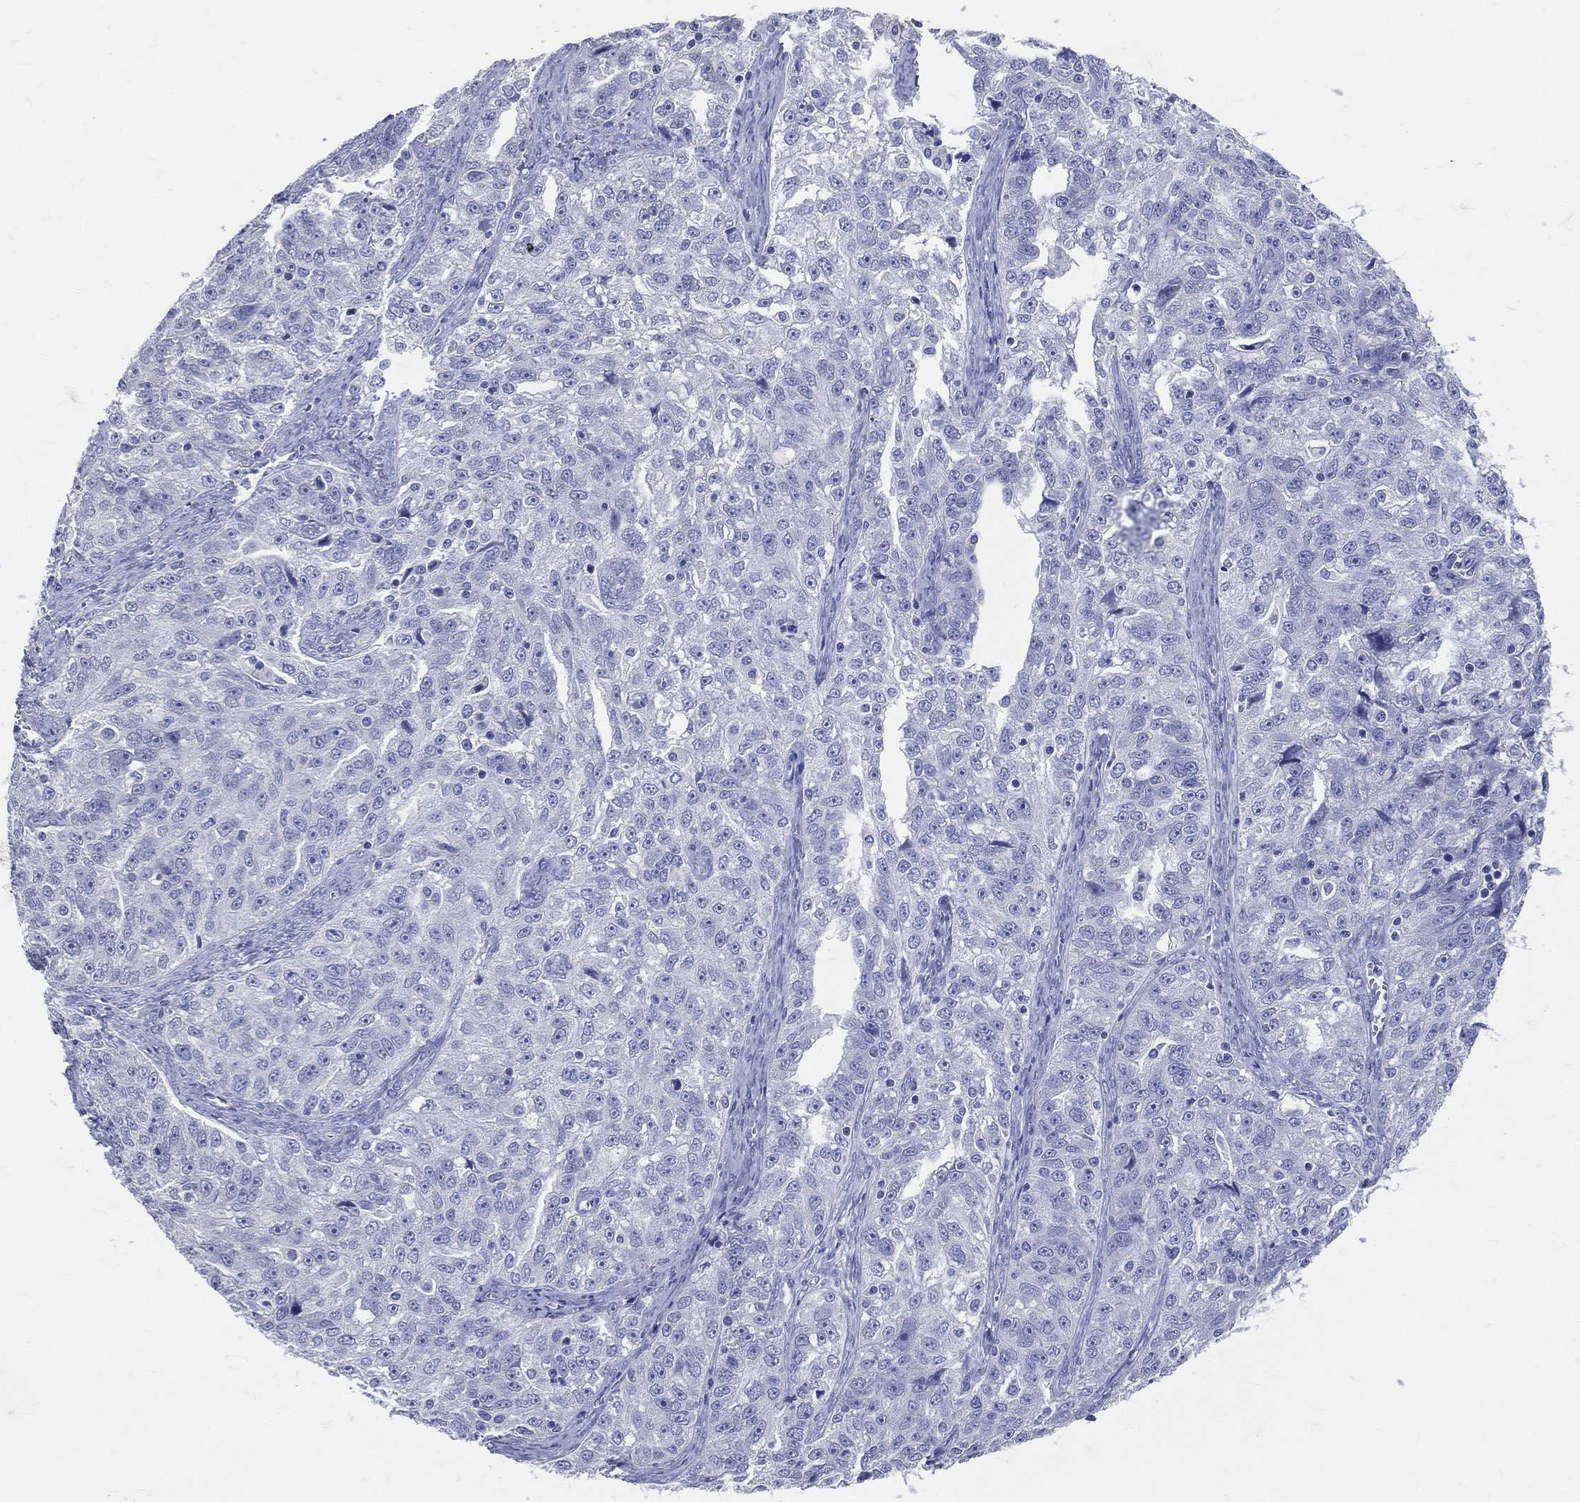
{"staining": {"intensity": "negative", "quantity": "none", "location": "none"}, "tissue": "ovarian cancer", "cell_type": "Tumor cells", "image_type": "cancer", "snomed": [{"axis": "morphology", "description": "Cystadenocarcinoma, serous, NOS"}, {"axis": "topography", "description": "Ovary"}], "caption": "Serous cystadenocarcinoma (ovarian) stained for a protein using immunohistochemistry (IHC) shows no positivity tumor cells.", "gene": "LAT", "patient": {"sex": "female", "age": 51}}